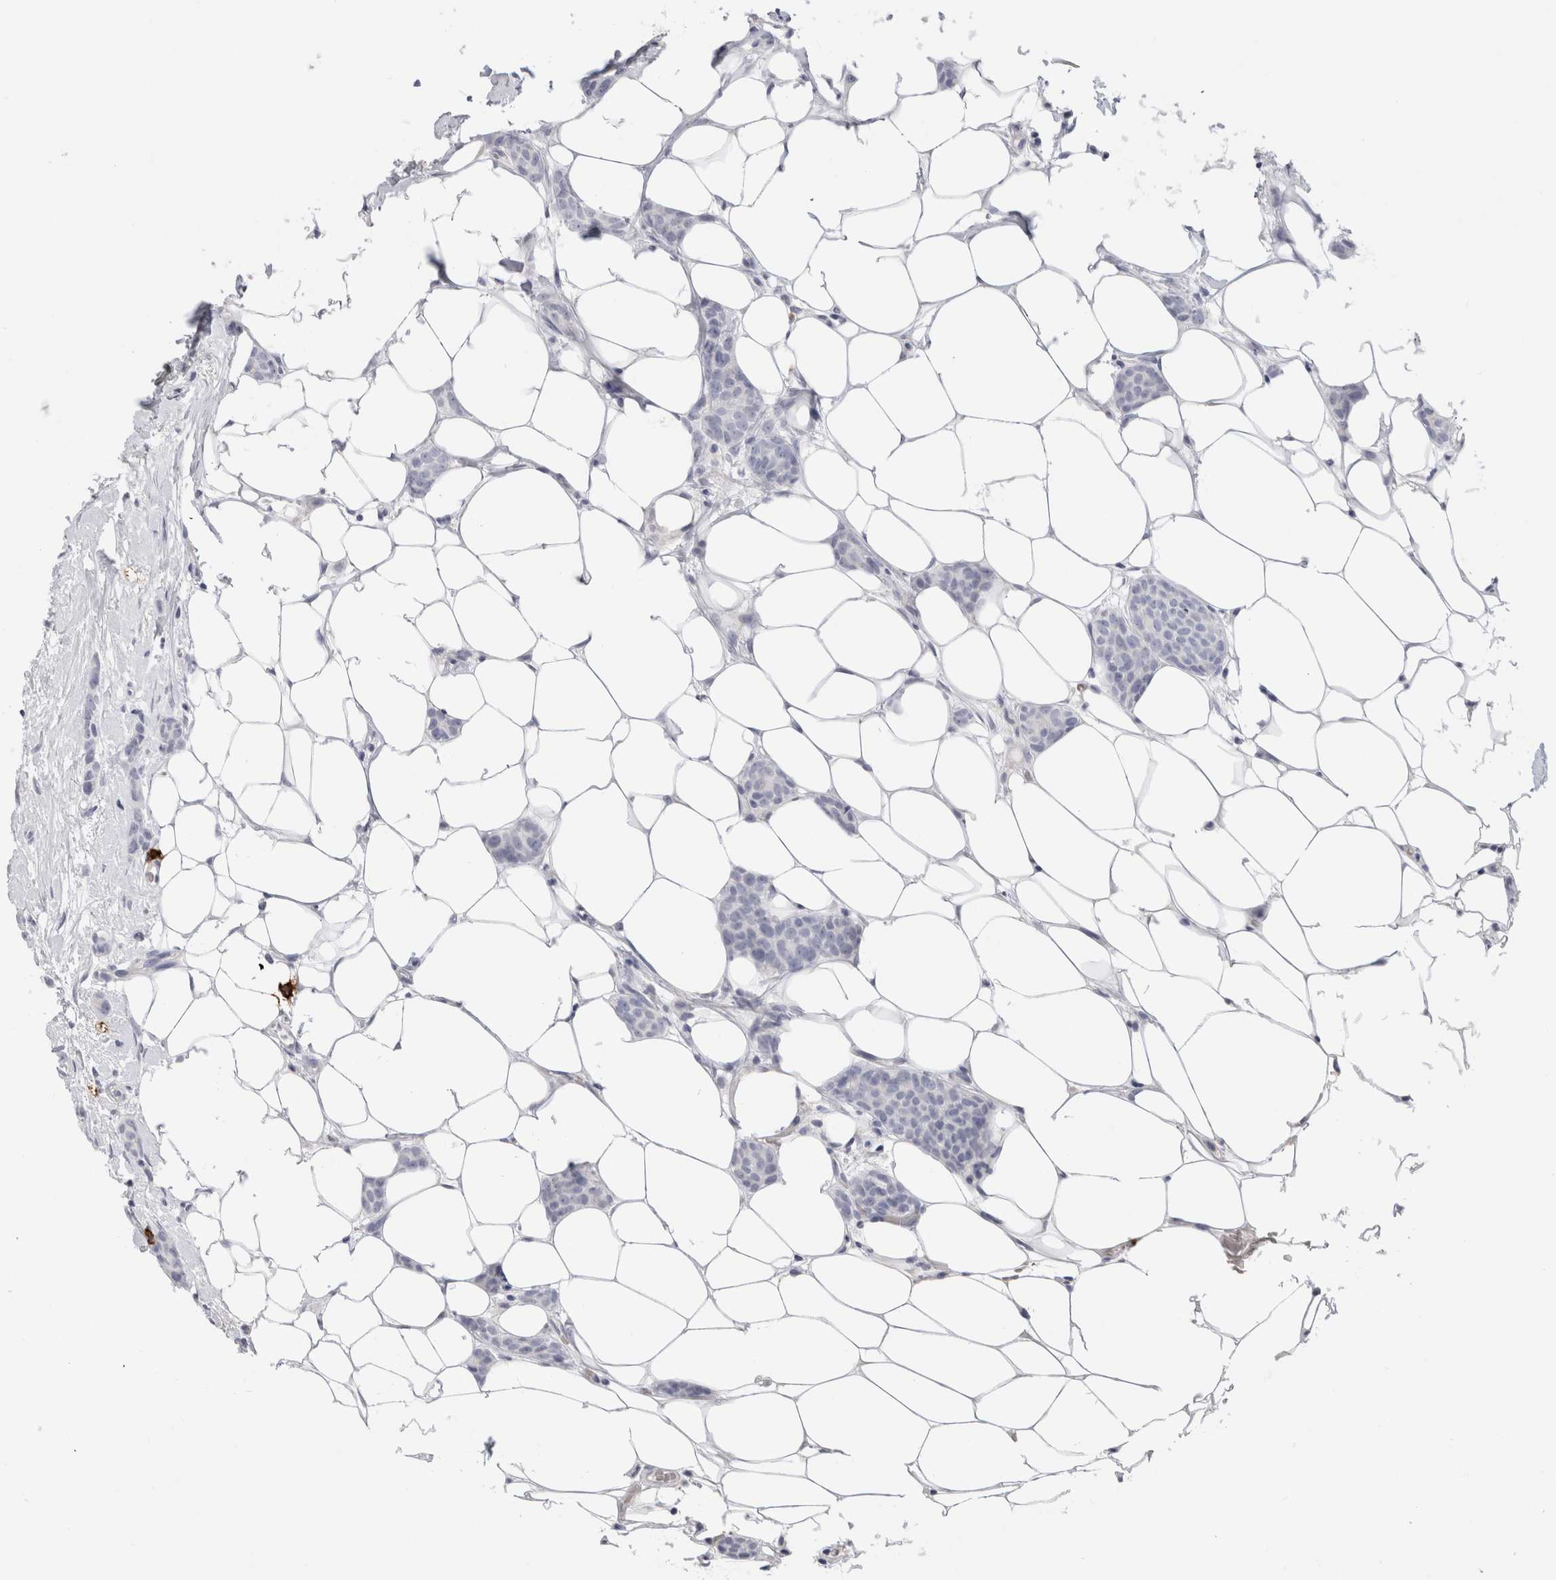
{"staining": {"intensity": "negative", "quantity": "none", "location": "none"}, "tissue": "breast cancer", "cell_type": "Tumor cells", "image_type": "cancer", "snomed": [{"axis": "morphology", "description": "Lobular carcinoma"}, {"axis": "topography", "description": "Skin"}, {"axis": "topography", "description": "Breast"}], "caption": "DAB (3,3'-diaminobenzidine) immunohistochemical staining of breast lobular carcinoma shows no significant staining in tumor cells.", "gene": "CD38", "patient": {"sex": "female", "age": 46}}